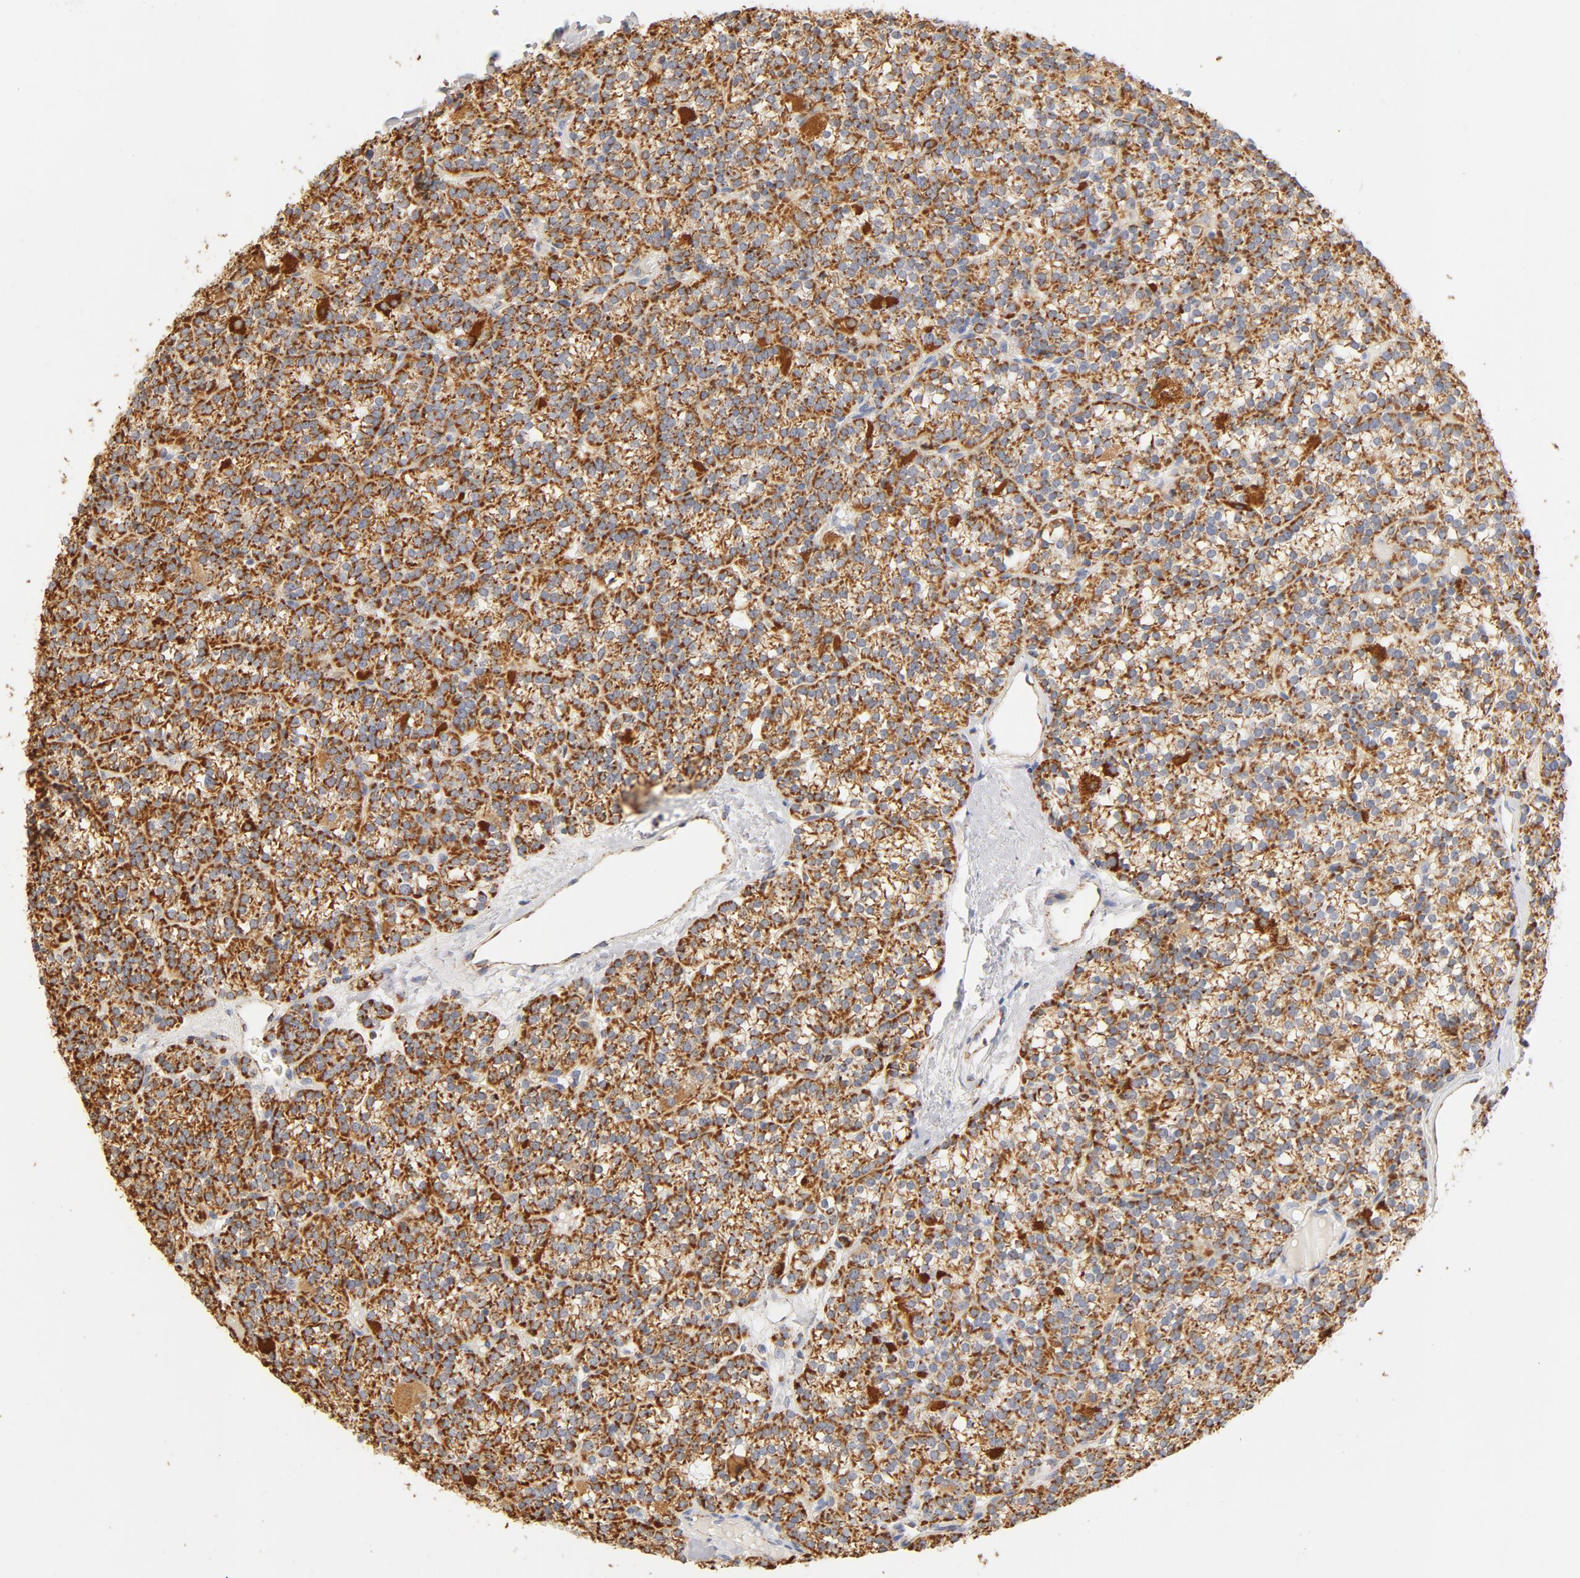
{"staining": {"intensity": "moderate", "quantity": ">75%", "location": "cytoplasmic/membranous"}, "tissue": "parathyroid gland", "cell_type": "Glandular cells", "image_type": "normal", "snomed": [{"axis": "morphology", "description": "Normal tissue, NOS"}, {"axis": "topography", "description": "Parathyroid gland"}], "caption": "Immunohistochemistry (IHC) image of unremarkable human parathyroid gland stained for a protein (brown), which demonstrates medium levels of moderate cytoplasmic/membranous staining in approximately >75% of glandular cells.", "gene": "COX4I1", "patient": {"sex": "female", "age": 50}}